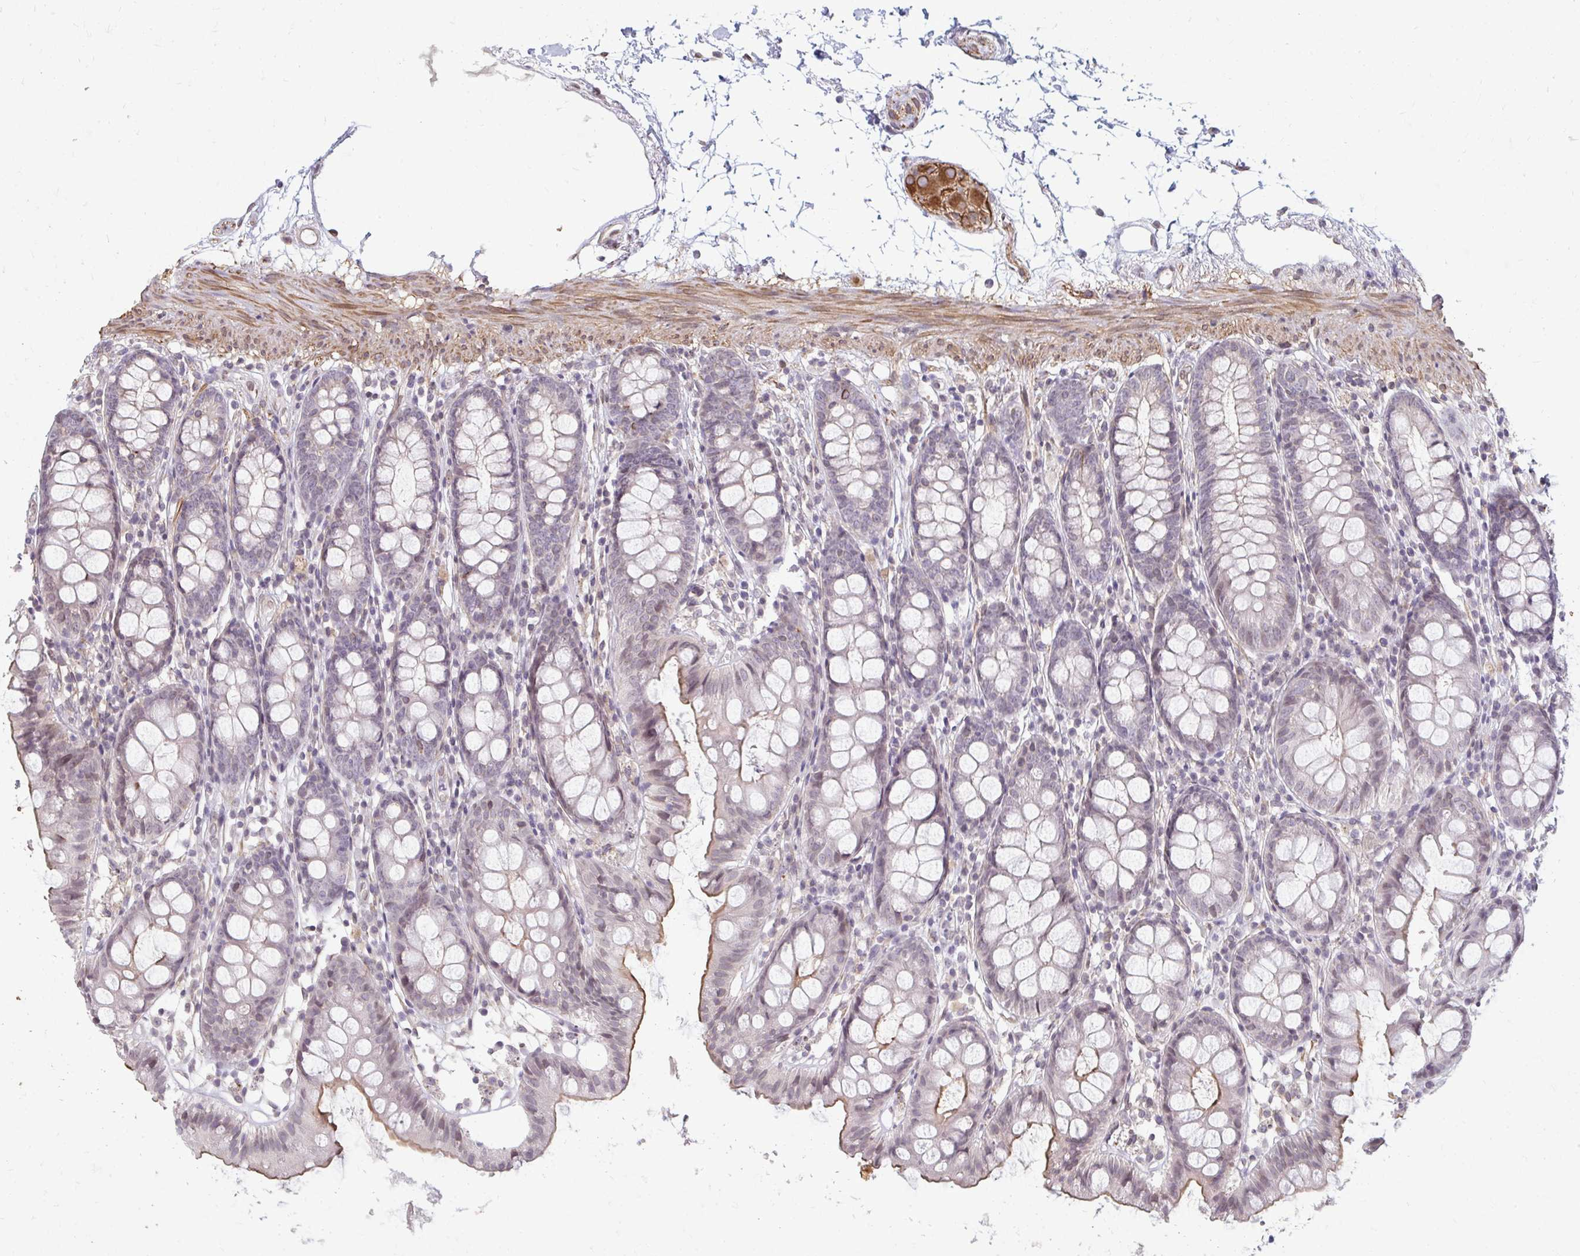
{"staining": {"intensity": "weak", "quantity": "25%-75%", "location": "cytoplasmic/membranous"}, "tissue": "colon", "cell_type": "Endothelial cells", "image_type": "normal", "snomed": [{"axis": "morphology", "description": "Normal tissue, NOS"}, {"axis": "topography", "description": "Colon"}], "caption": "Immunohistochemical staining of unremarkable human colon demonstrates weak cytoplasmic/membranous protein positivity in approximately 25%-75% of endothelial cells. (Brightfield microscopy of DAB IHC at high magnification).", "gene": "GPC5", "patient": {"sex": "female", "age": 84}}